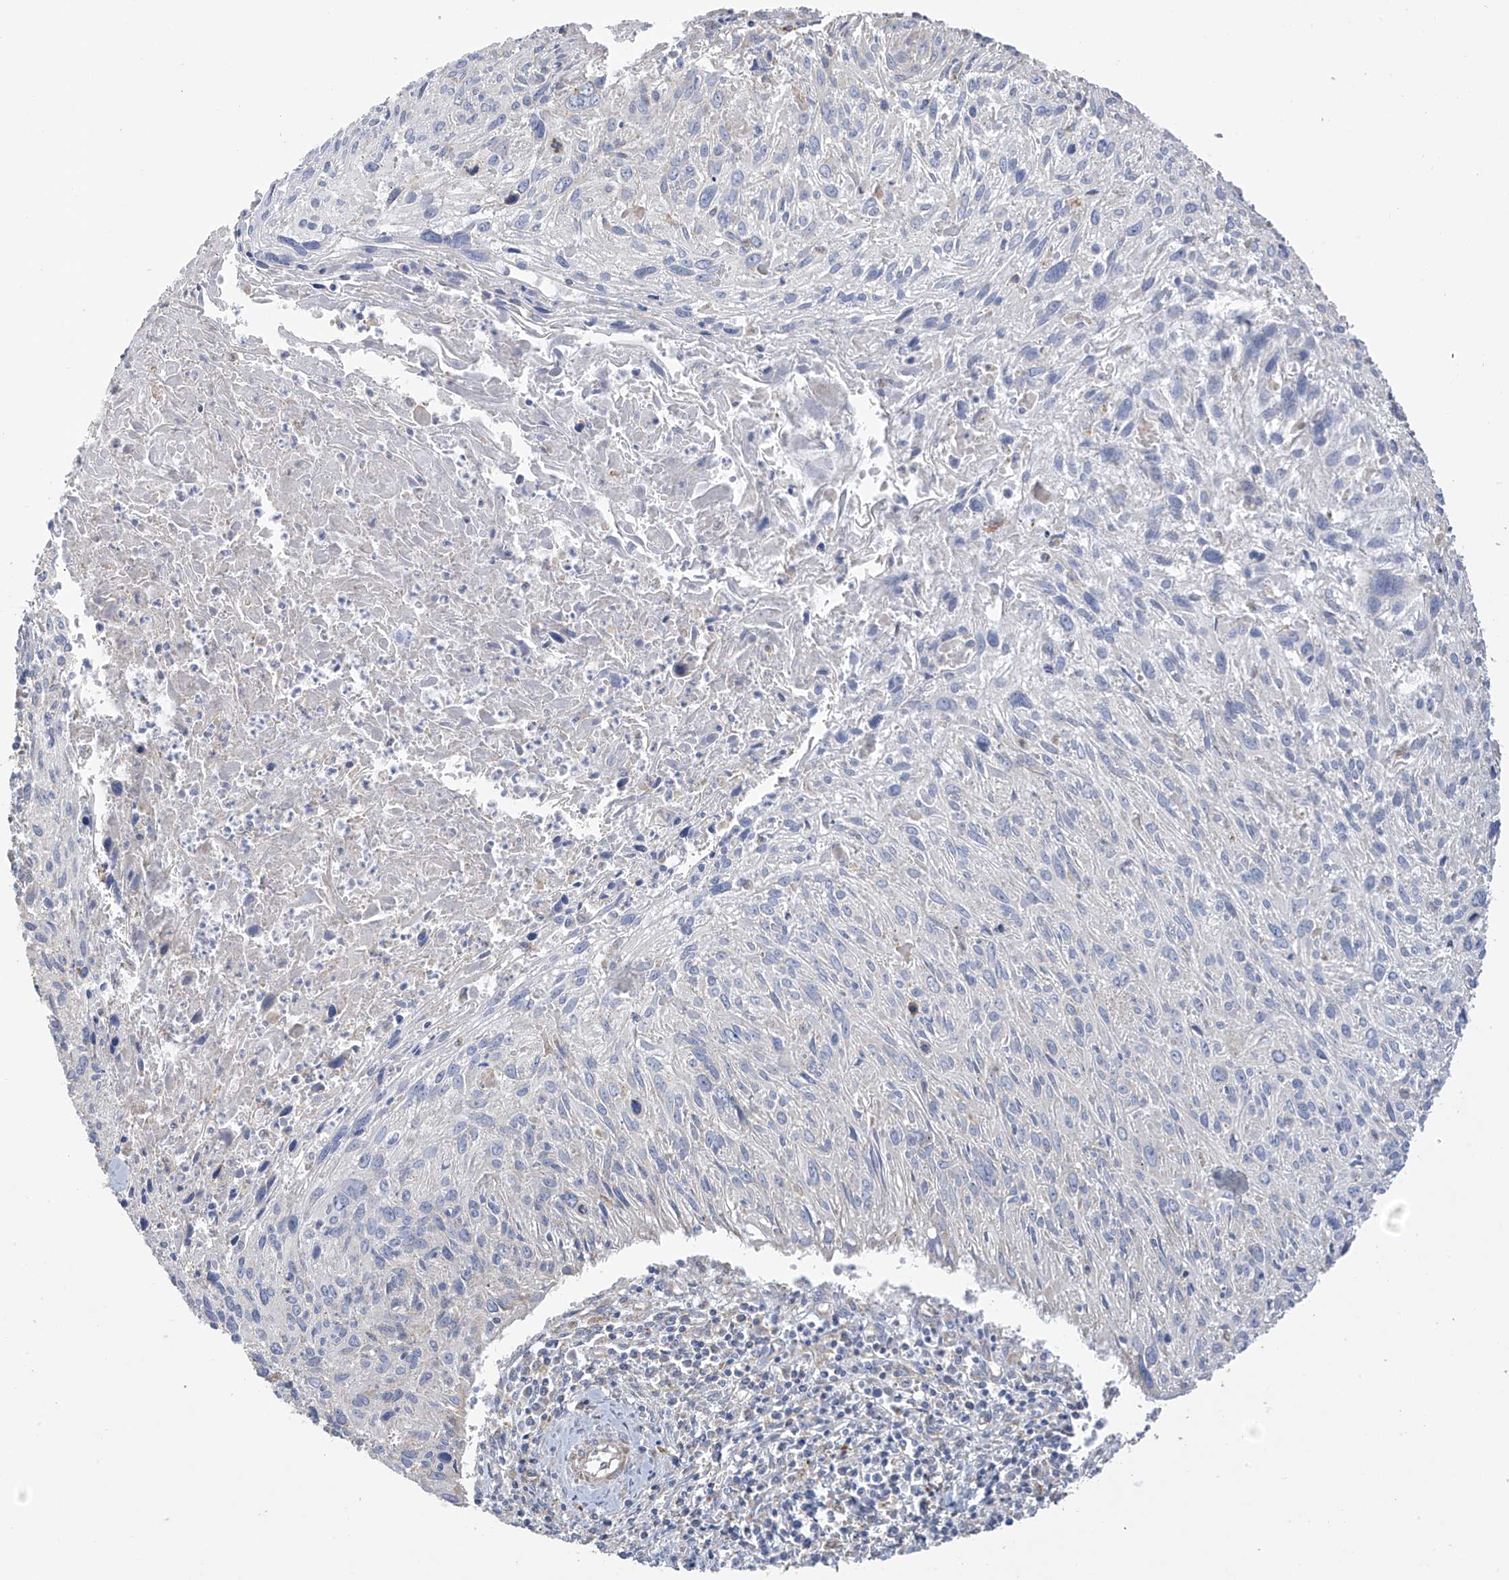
{"staining": {"intensity": "moderate", "quantity": "<25%", "location": "cytoplasmic/membranous"}, "tissue": "cervical cancer", "cell_type": "Tumor cells", "image_type": "cancer", "snomed": [{"axis": "morphology", "description": "Squamous cell carcinoma, NOS"}, {"axis": "topography", "description": "Cervix"}], "caption": "Protein staining by immunohistochemistry exhibits moderate cytoplasmic/membranous expression in approximately <25% of tumor cells in cervical cancer.", "gene": "ITM2B", "patient": {"sex": "female", "age": 51}}